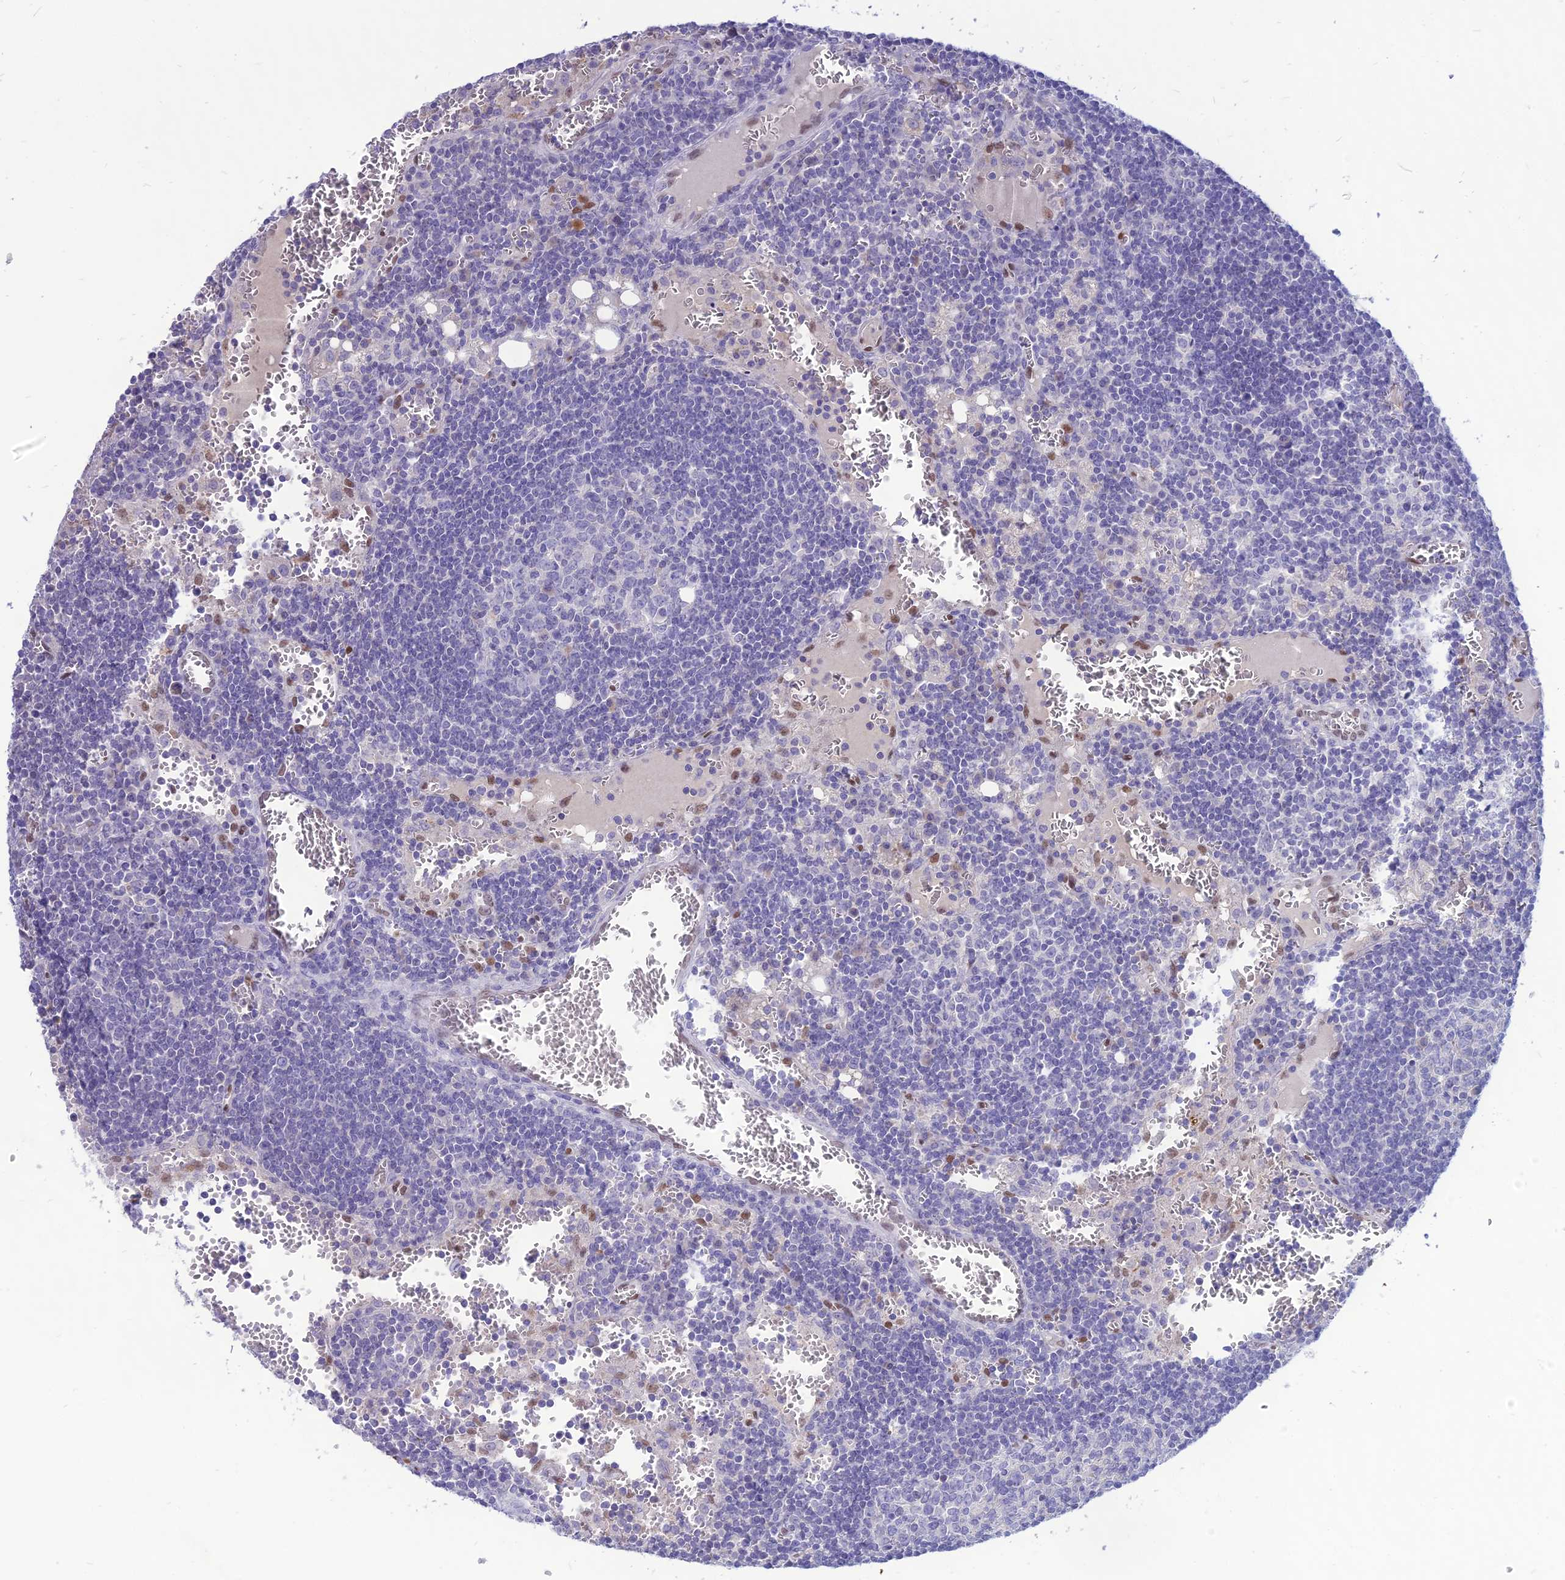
{"staining": {"intensity": "negative", "quantity": "none", "location": "none"}, "tissue": "lymph node", "cell_type": "Germinal center cells", "image_type": "normal", "snomed": [{"axis": "morphology", "description": "Normal tissue, NOS"}, {"axis": "topography", "description": "Lymph node"}], "caption": "Immunohistochemistry (IHC) micrograph of unremarkable lymph node: human lymph node stained with DAB (3,3'-diaminobenzidine) shows no significant protein staining in germinal center cells. The staining was performed using DAB to visualize the protein expression in brown, while the nuclei were stained in blue with hematoxylin (Magnification: 20x).", "gene": "NOVA2", "patient": {"sex": "female", "age": 73}}